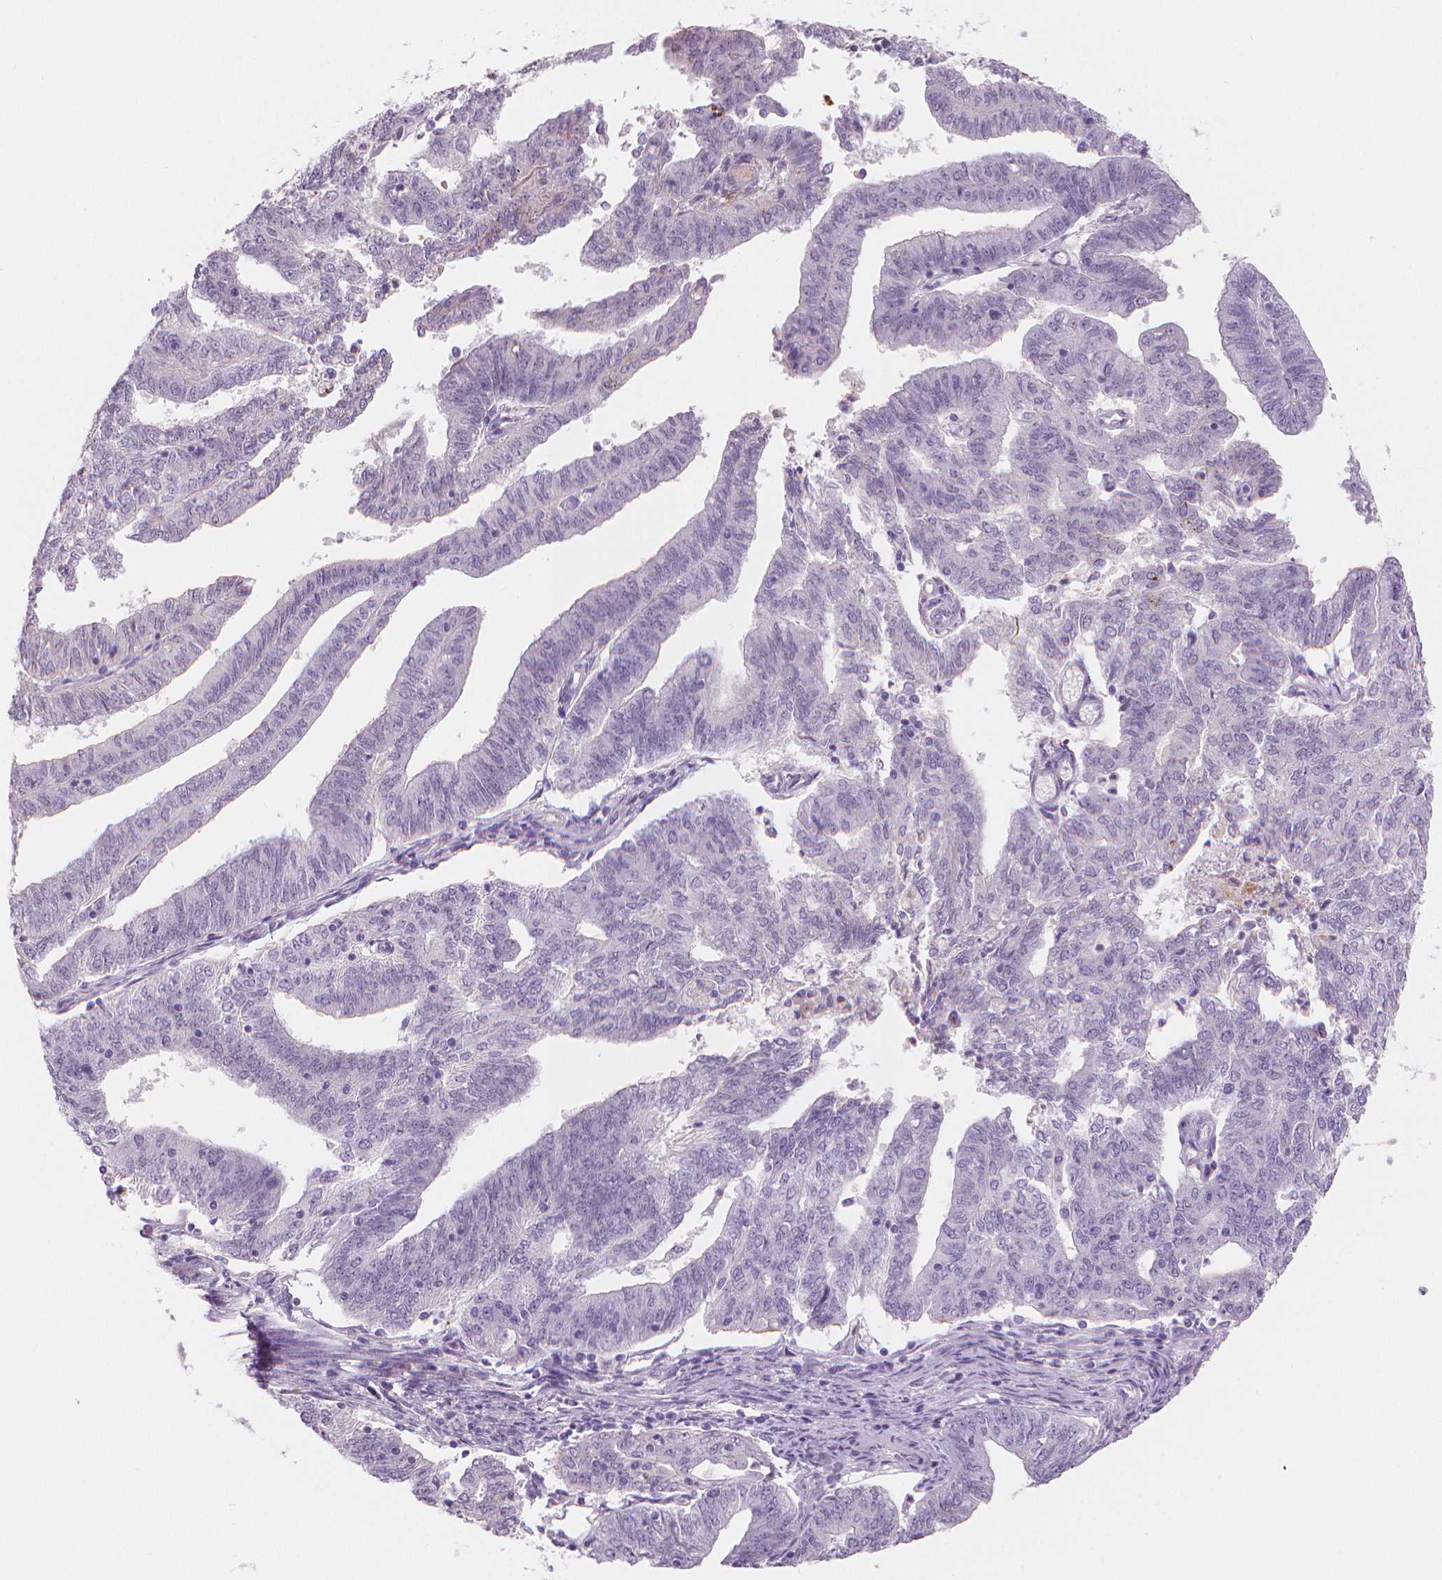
{"staining": {"intensity": "negative", "quantity": "none", "location": "none"}, "tissue": "endometrial cancer", "cell_type": "Tumor cells", "image_type": "cancer", "snomed": [{"axis": "morphology", "description": "Adenocarcinoma, NOS"}, {"axis": "topography", "description": "Endometrium"}], "caption": "A high-resolution micrograph shows immunohistochemistry (IHC) staining of endometrial cancer, which shows no significant expression in tumor cells.", "gene": "APOA4", "patient": {"sex": "female", "age": 82}}